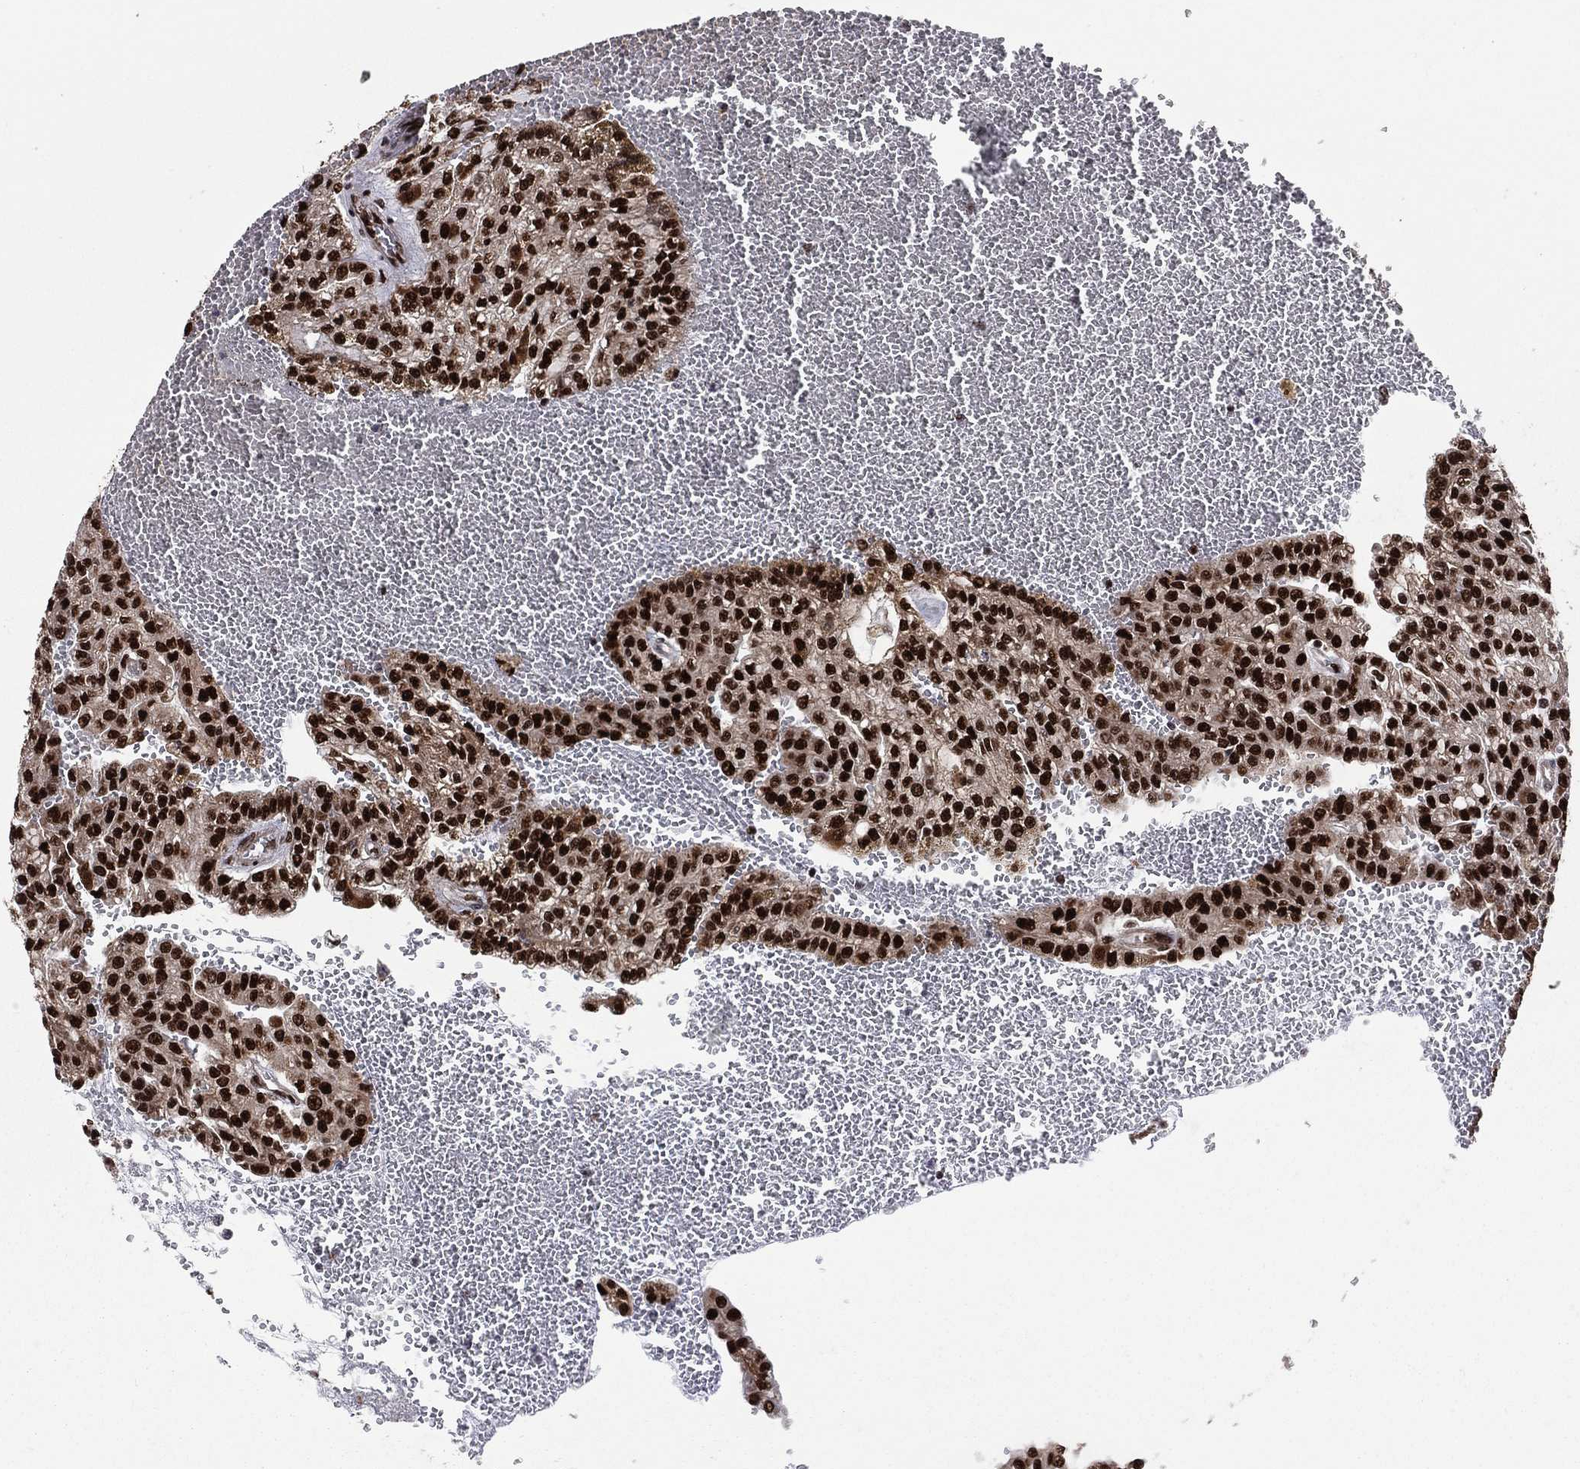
{"staining": {"intensity": "strong", "quantity": ">75%", "location": "nuclear"}, "tissue": "renal cancer", "cell_type": "Tumor cells", "image_type": "cancer", "snomed": [{"axis": "morphology", "description": "Adenocarcinoma, NOS"}, {"axis": "topography", "description": "Kidney"}], "caption": "Adenocarcinoma (renal) tissue exhibits strong nuclear positivity in about >75% of tumor cells", "gene": "TP53BP1", "patient": {"sex": "male", "age": 63}}